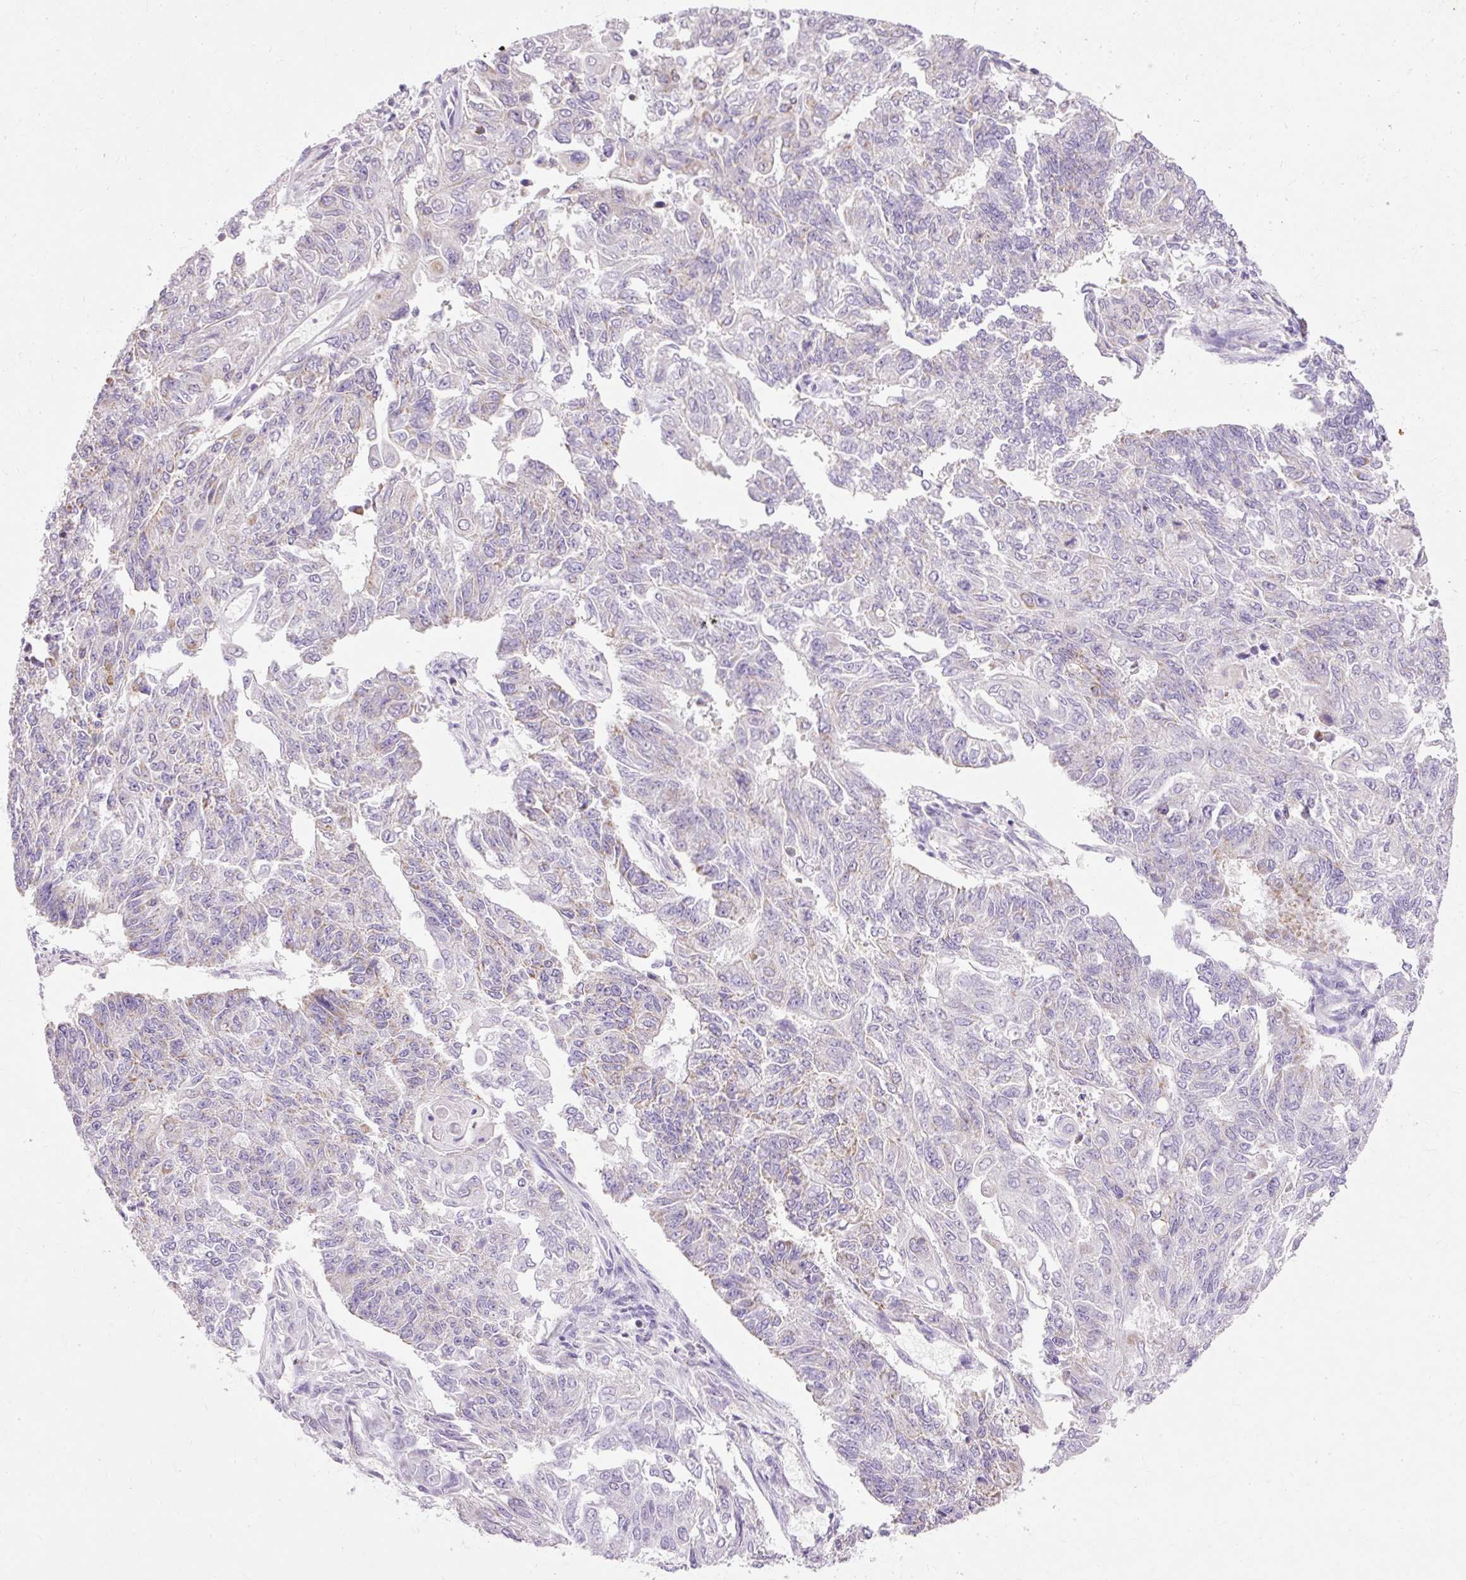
{"staining": {"intensity": "negative", "quantity": "none", "location": "none"}, "tissue": "endometrial cancer", "cell_type": "Tumor cells", "image_type": "cancer", "snomed": [{"axis": "morphology", "description": "Adenocarcinoma, NOS"}, {"axis": "topography", "description": "Endometrium"}], "caption": "Protein analysis of adenocarcinoma (endometrial) shows no significant staining in tumor cells.", "gene": "IMMT", "patient": {"sex": "female", "age": 32}}